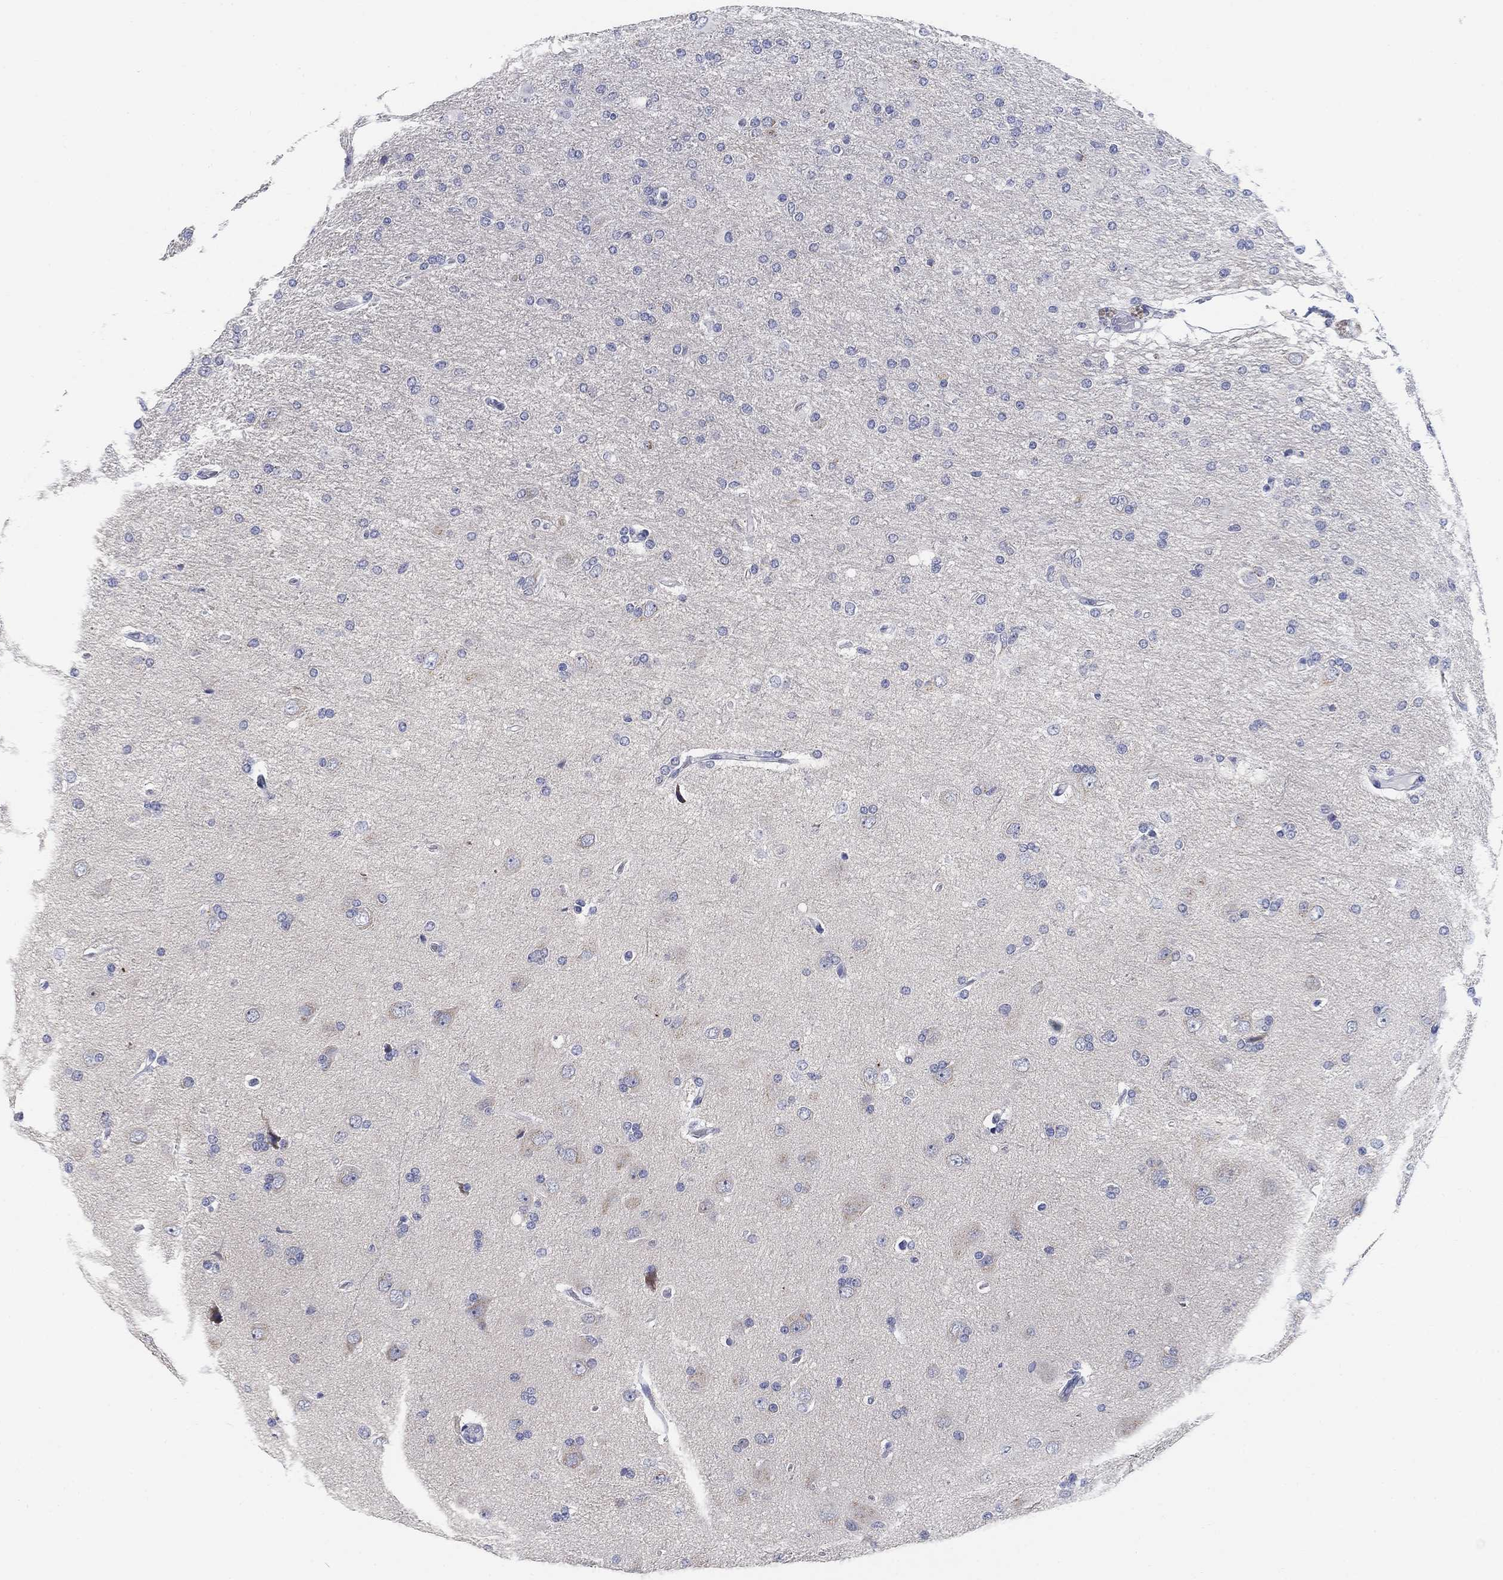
{"staining": {"intensity": "negative", "quantity": "none", "location": "none"}, "tissue": "glioma", "cell_type": "Tumor cells", "image_type": "cancer", "snomed": [{"axis": "morphology", "description": "Glioma, malignant, High grade"}, {"axis": "topography", "description": "Cerebral cortex"}], "caption": "This is an immunohistochemistry histopathology image of glioma. There is no expression in tumor cells.", "gene": "CLUL1", "patient": {"sex": "male", "age": 70}}